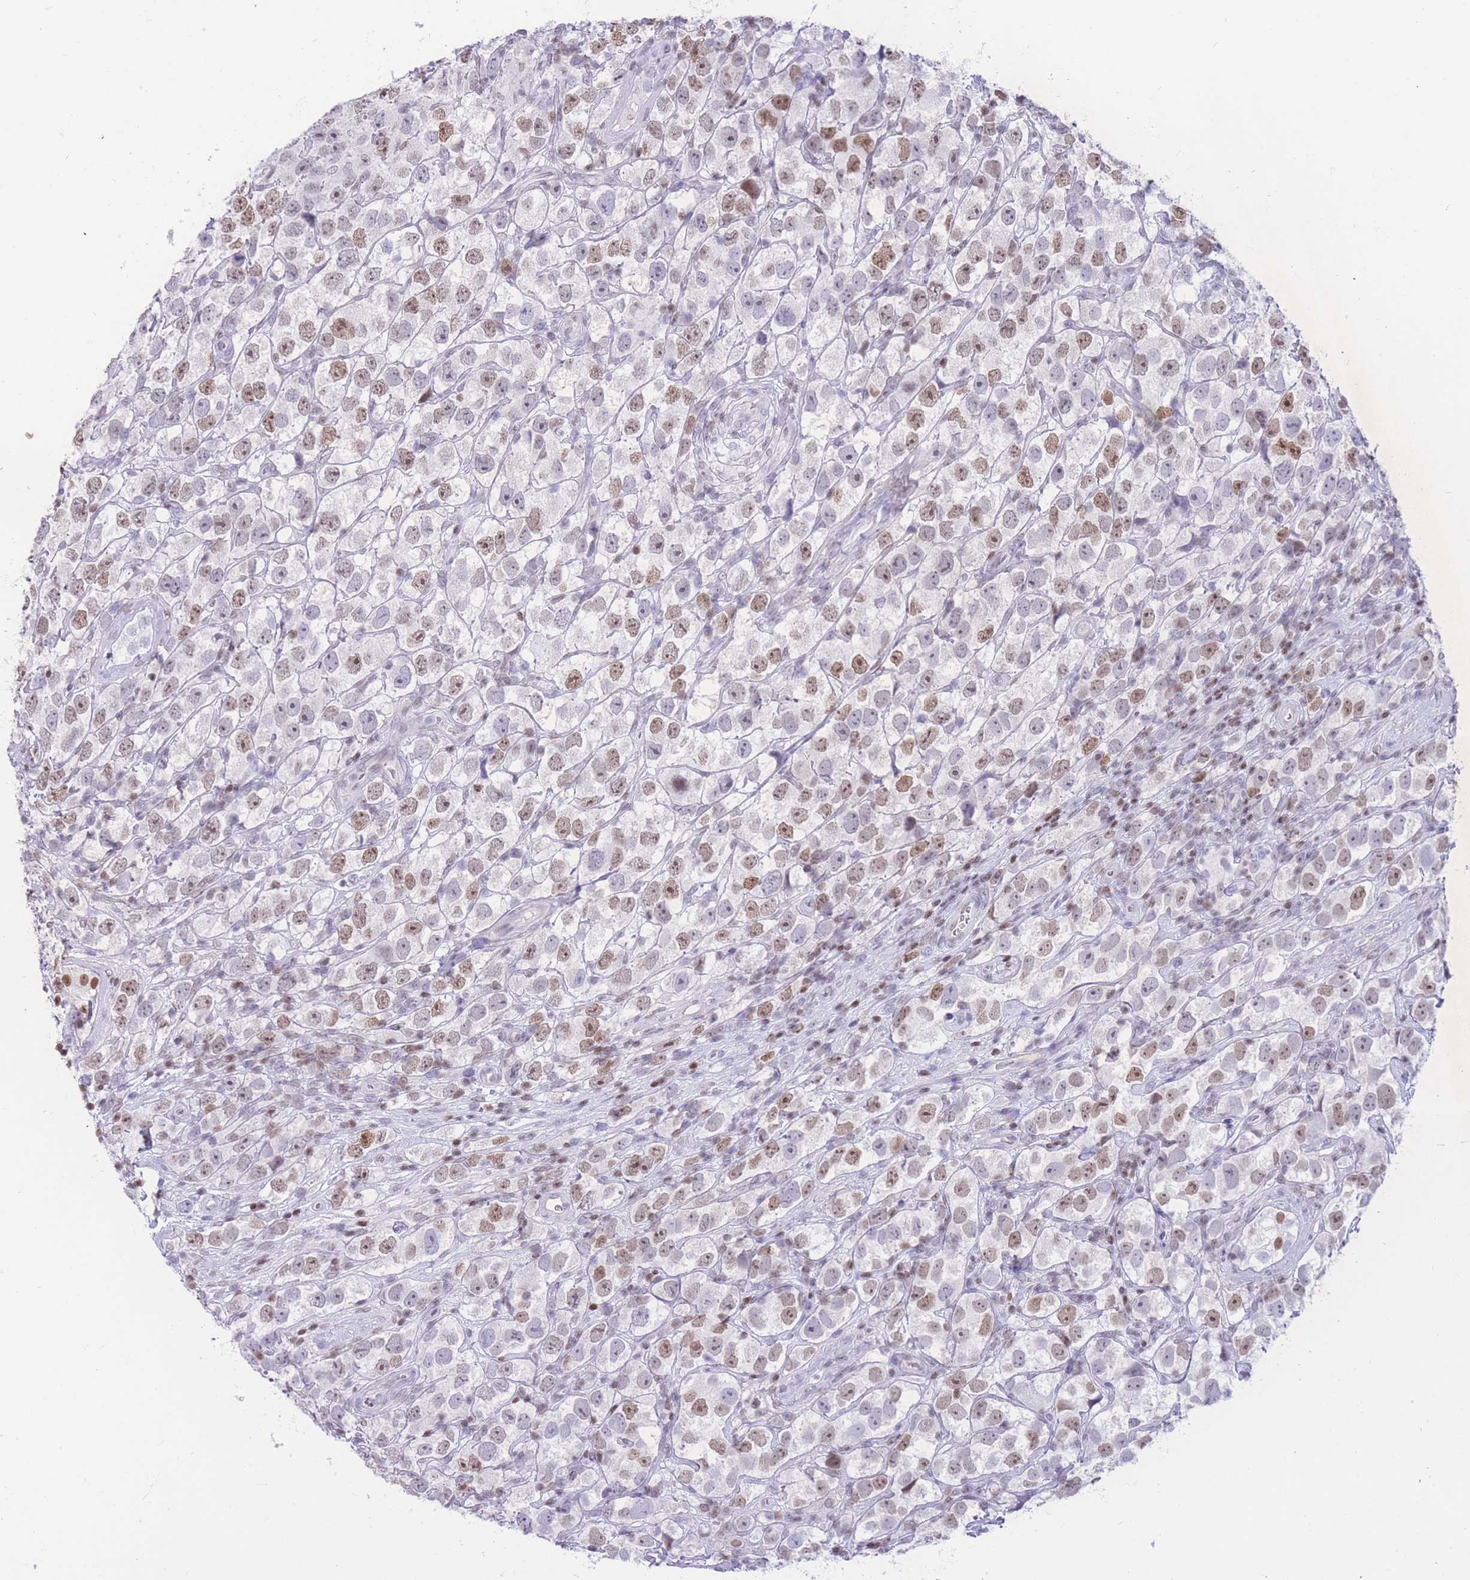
{"staining": {"intensity": "moderate", "quantity": "25%-75%", "location": "nuclear"}, "tissue": "testis cancer", "cell_type": "Tumor cells", "image_type": "cancer", "snomed": [{"axis": "morphology", "description": "Seminoma, NOS"}, {"axis": "topography", "description": "Testis"}], "caption": "Immunohistochemistry (IHC) staining of testis cancer, which demonstrates medium levels of moderate nuclear positivity in approximately 25%-75% of tumor cells indicating moderate nuclear protein expression. The staining was performed using DAB (brown) for protein detection and nuclei were counterstained in hematoxylin (blue).", "gene": "HMGN1", "patient": {"sex": "male", "age": 26}}